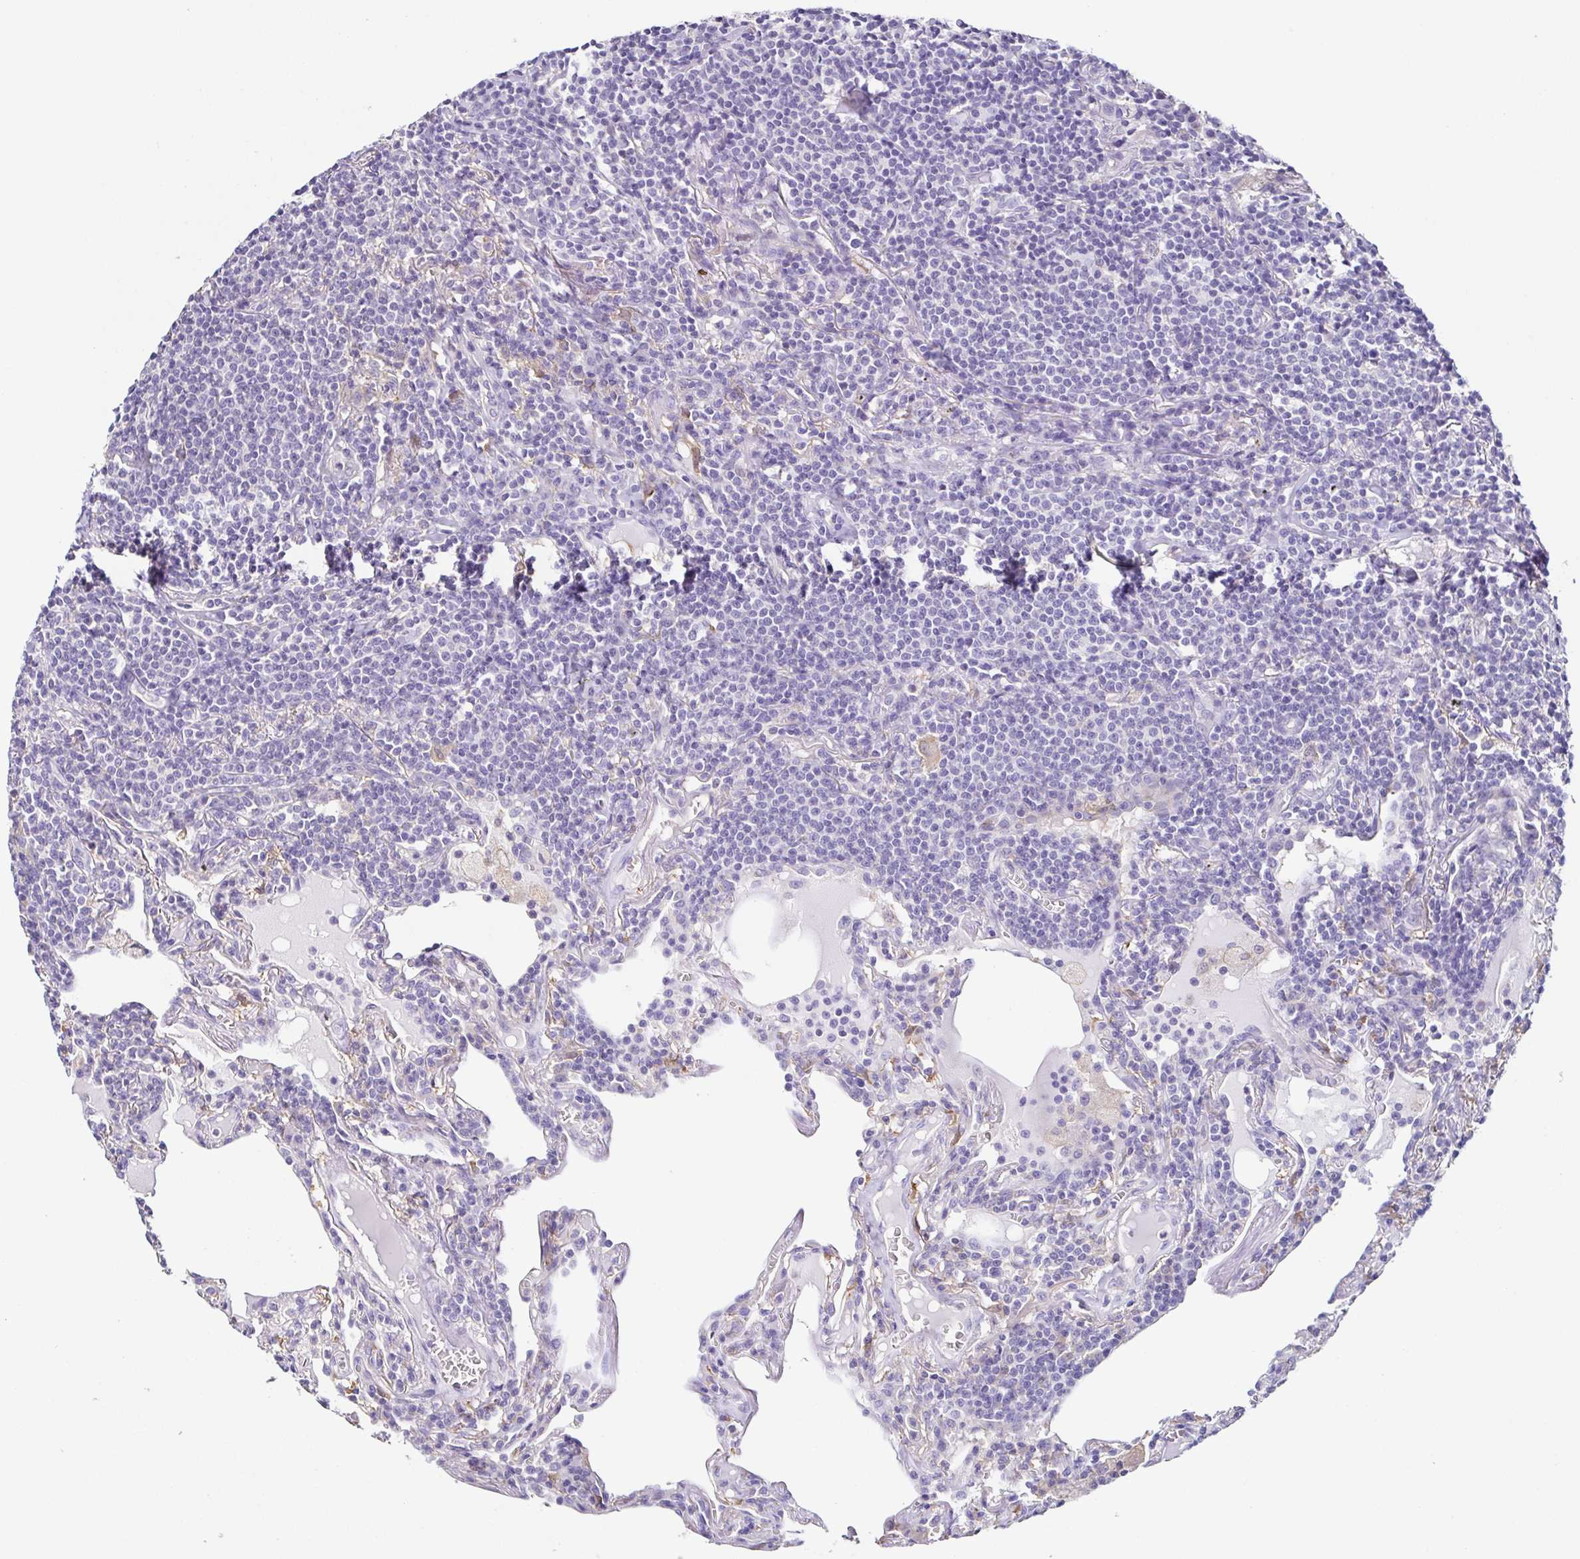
{"staining": {"intensity": "negative", "quantity": "none", "location": "none"}, "tissue": "lymphoma", "cell_type": "Tumor cells", "image_type": "cancer", "snomed": [{"axis": "morphology", "description": "Malignant lymphoma, non-Hodgkin's type, Low grade"}, {"axis": "topography", "description": "Lung"}], "caption": "There is no significant expression in tumor cells of malignant lymphoma, non-Hodgkin's type (low-grade).", "gene": "ANXA10", "patient": {"sex": "female", "age": 71}}